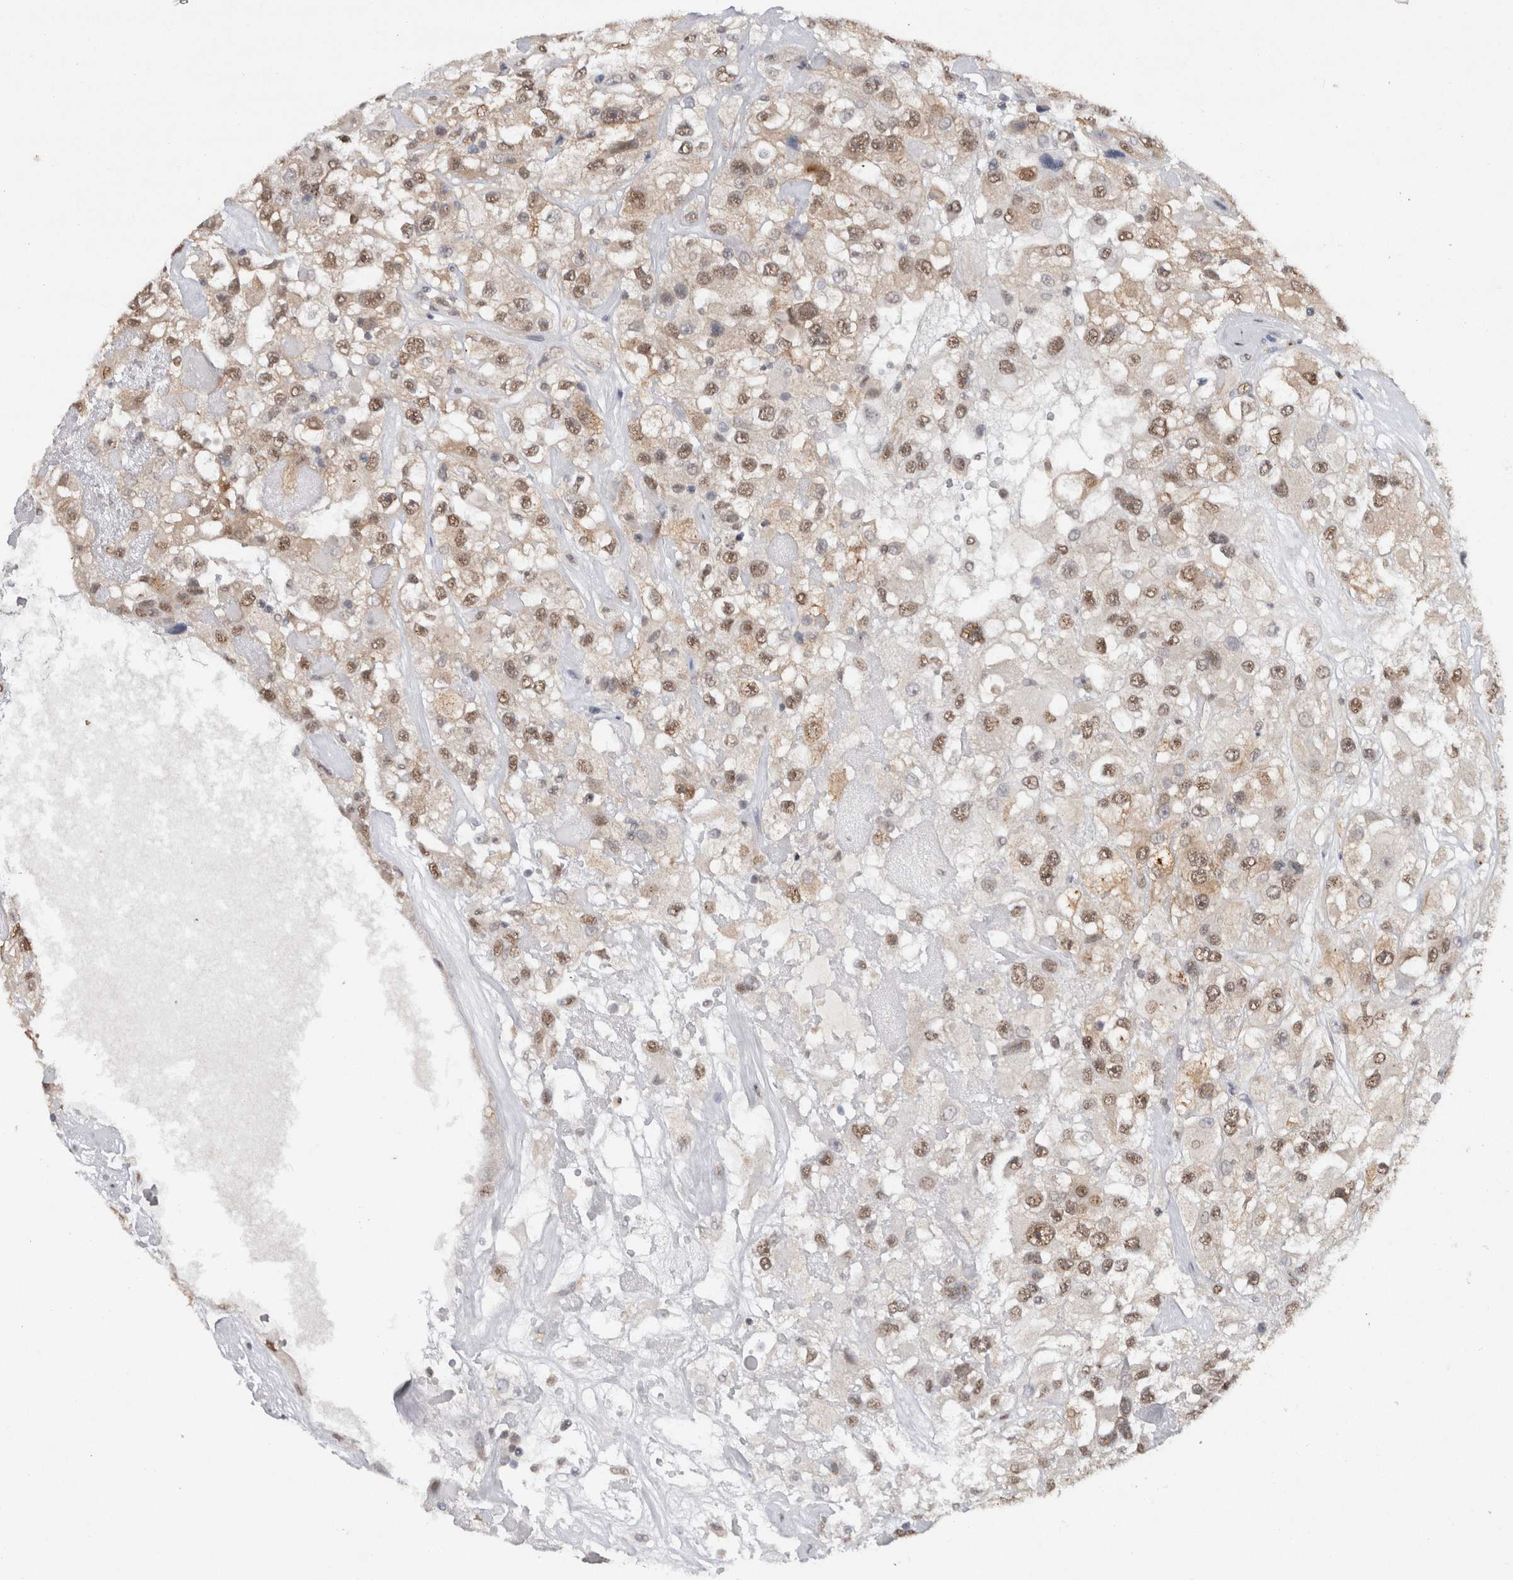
{"staining": {"intensity": "weak", "quantity": ">75%", "location": "cytoplasmic/membranous,nuclear"}, "tissue": "renal cancer", "cell_type": "Tumor cells", "image_type": "cancer", "snomed": [{"axis": "morphology", "description": "Adenocarcinoma, NOS"}, {"axis": "topography", "description": "Kidney"}], "caption": "Tumor cells show weak cytoplasmic/membranous and nuclear expression in about >75% of cells in renal adenocarcinoma.", "gene": "RPS6KA2", "patient": {"sex": "female", "age": 52}}